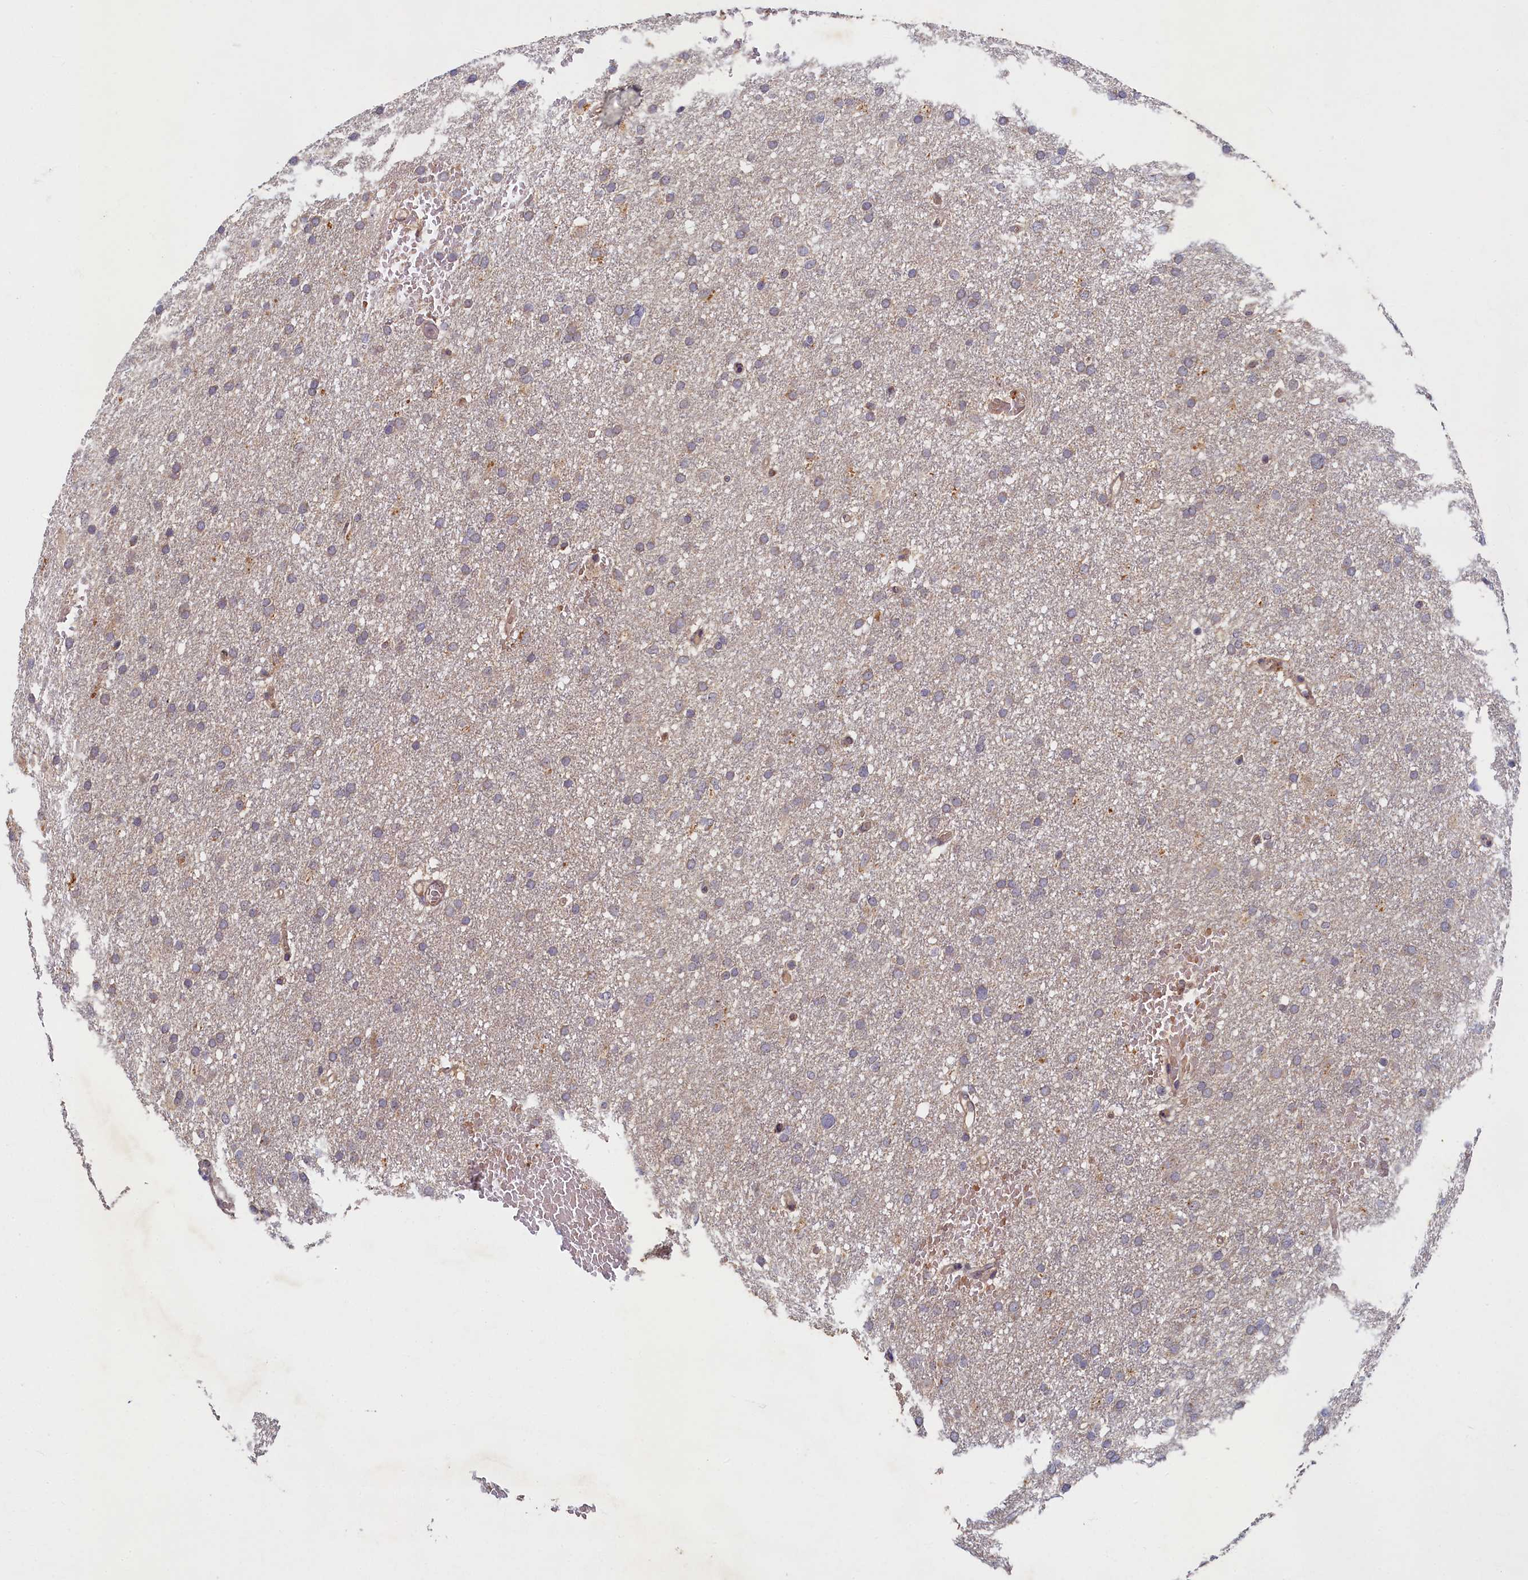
{"staining": {"intensity": "weak", "quantity": "<25%", "location": "cytoplasmic/membranous"}, "tissue": "glioma", "cell_type": "Tumor cells", "image_type": "cancer", "snomed": [{"axis": "morphology", "description": "Glioma, malignant, High grade"}, {"axis": "topography", "description": "Cerebral cortex"}], "caption": "Immunohistochemical staining of glioma shows no significant positivity in tumor cells.", "gene": "CEP20", "patient": {"sex": "female", "age": 36}}